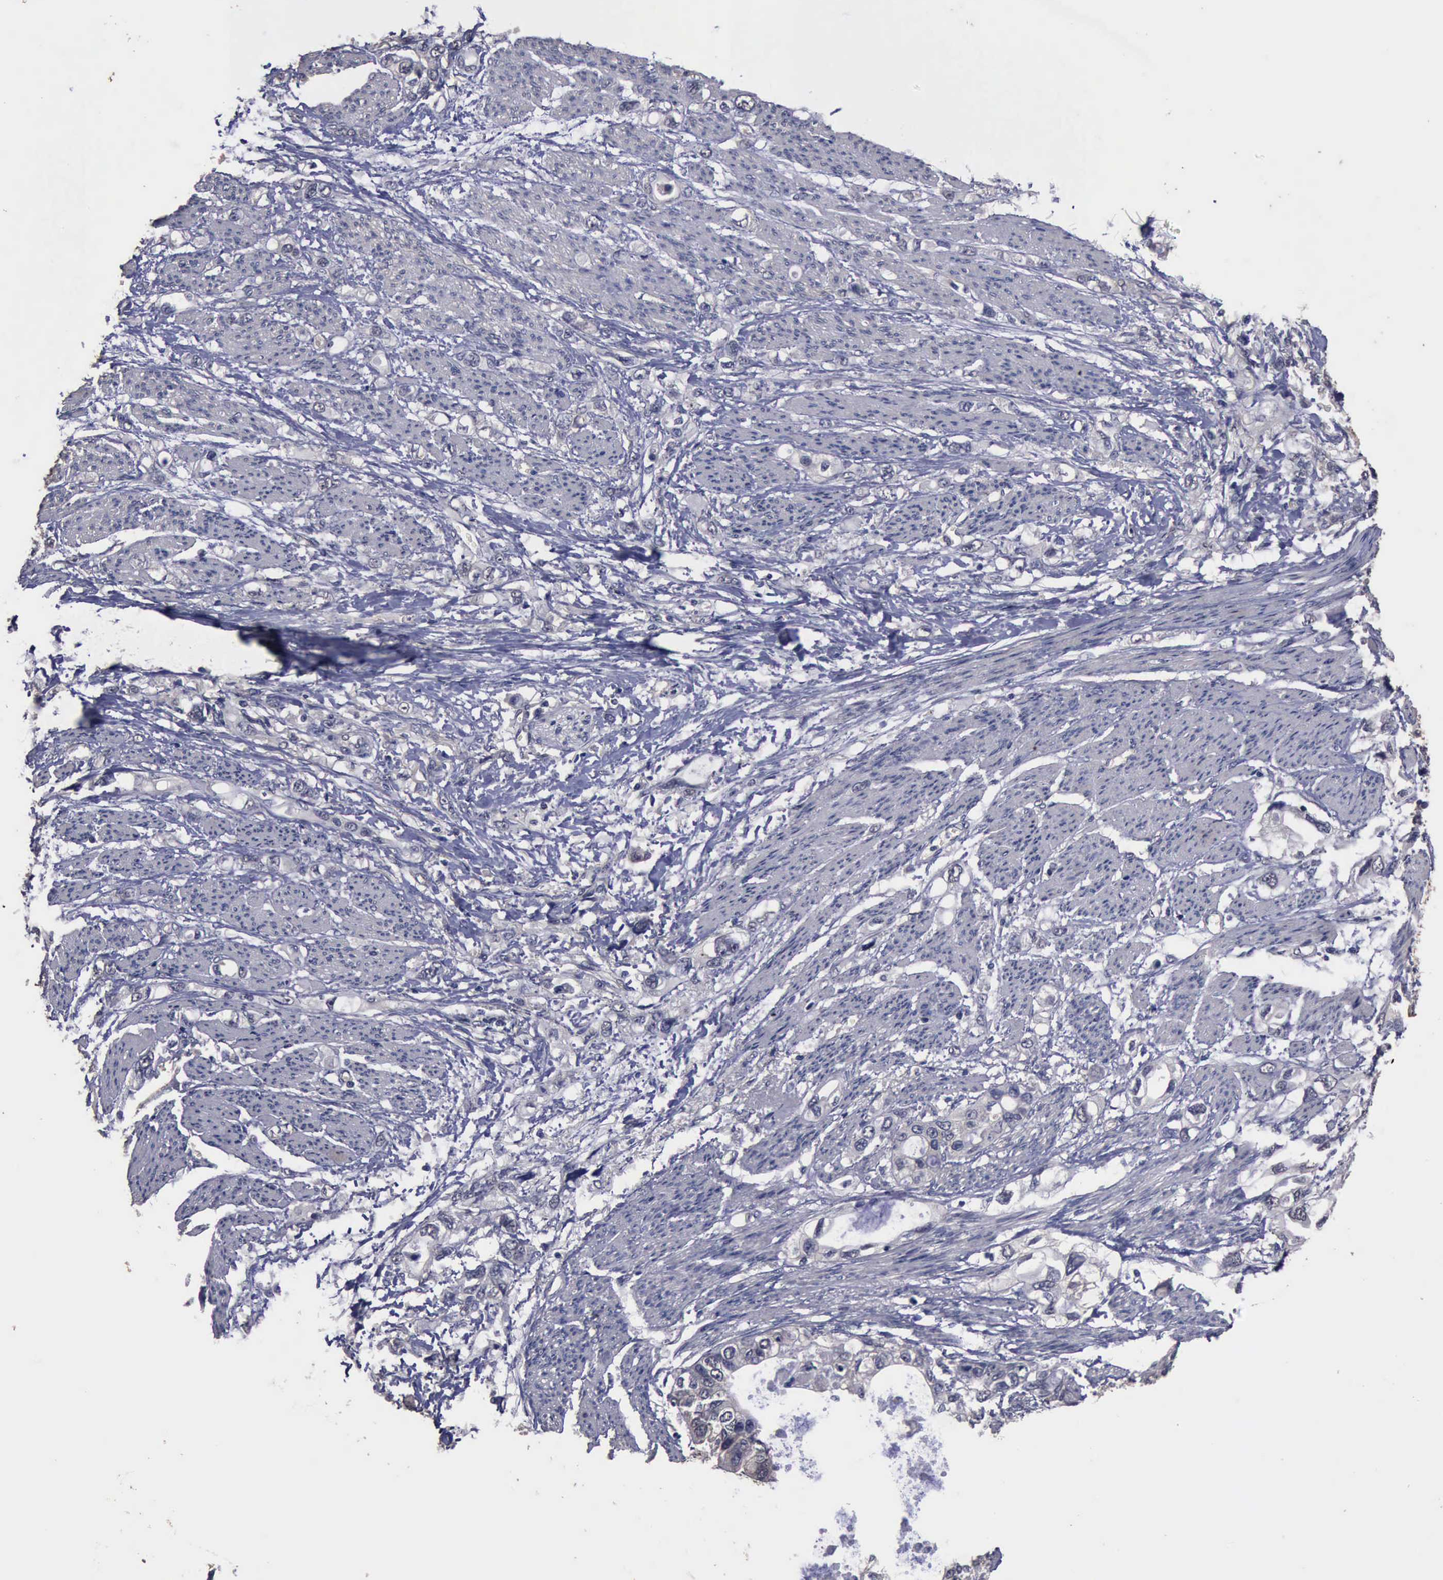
{"staining": {"intensity": "weak", "quantity": "<25%", "location": "cytoplasmic/membranous"}, "tissue": "stomach cancer", "cell_type": "Tumor cells", "image_type": "cancer", "snomed": [{"axis": "morphology", "description": "Adenocarcinoma, NOS"}, {"axis": "topography", "description": "Stomach, upper"}], "caption": "Histopathology image shows no protein positivity in tumor cells of stomach adenocarcinoma tissue.", "gene": "CRKL", "patient": {"sex": "female", "age": 52}}